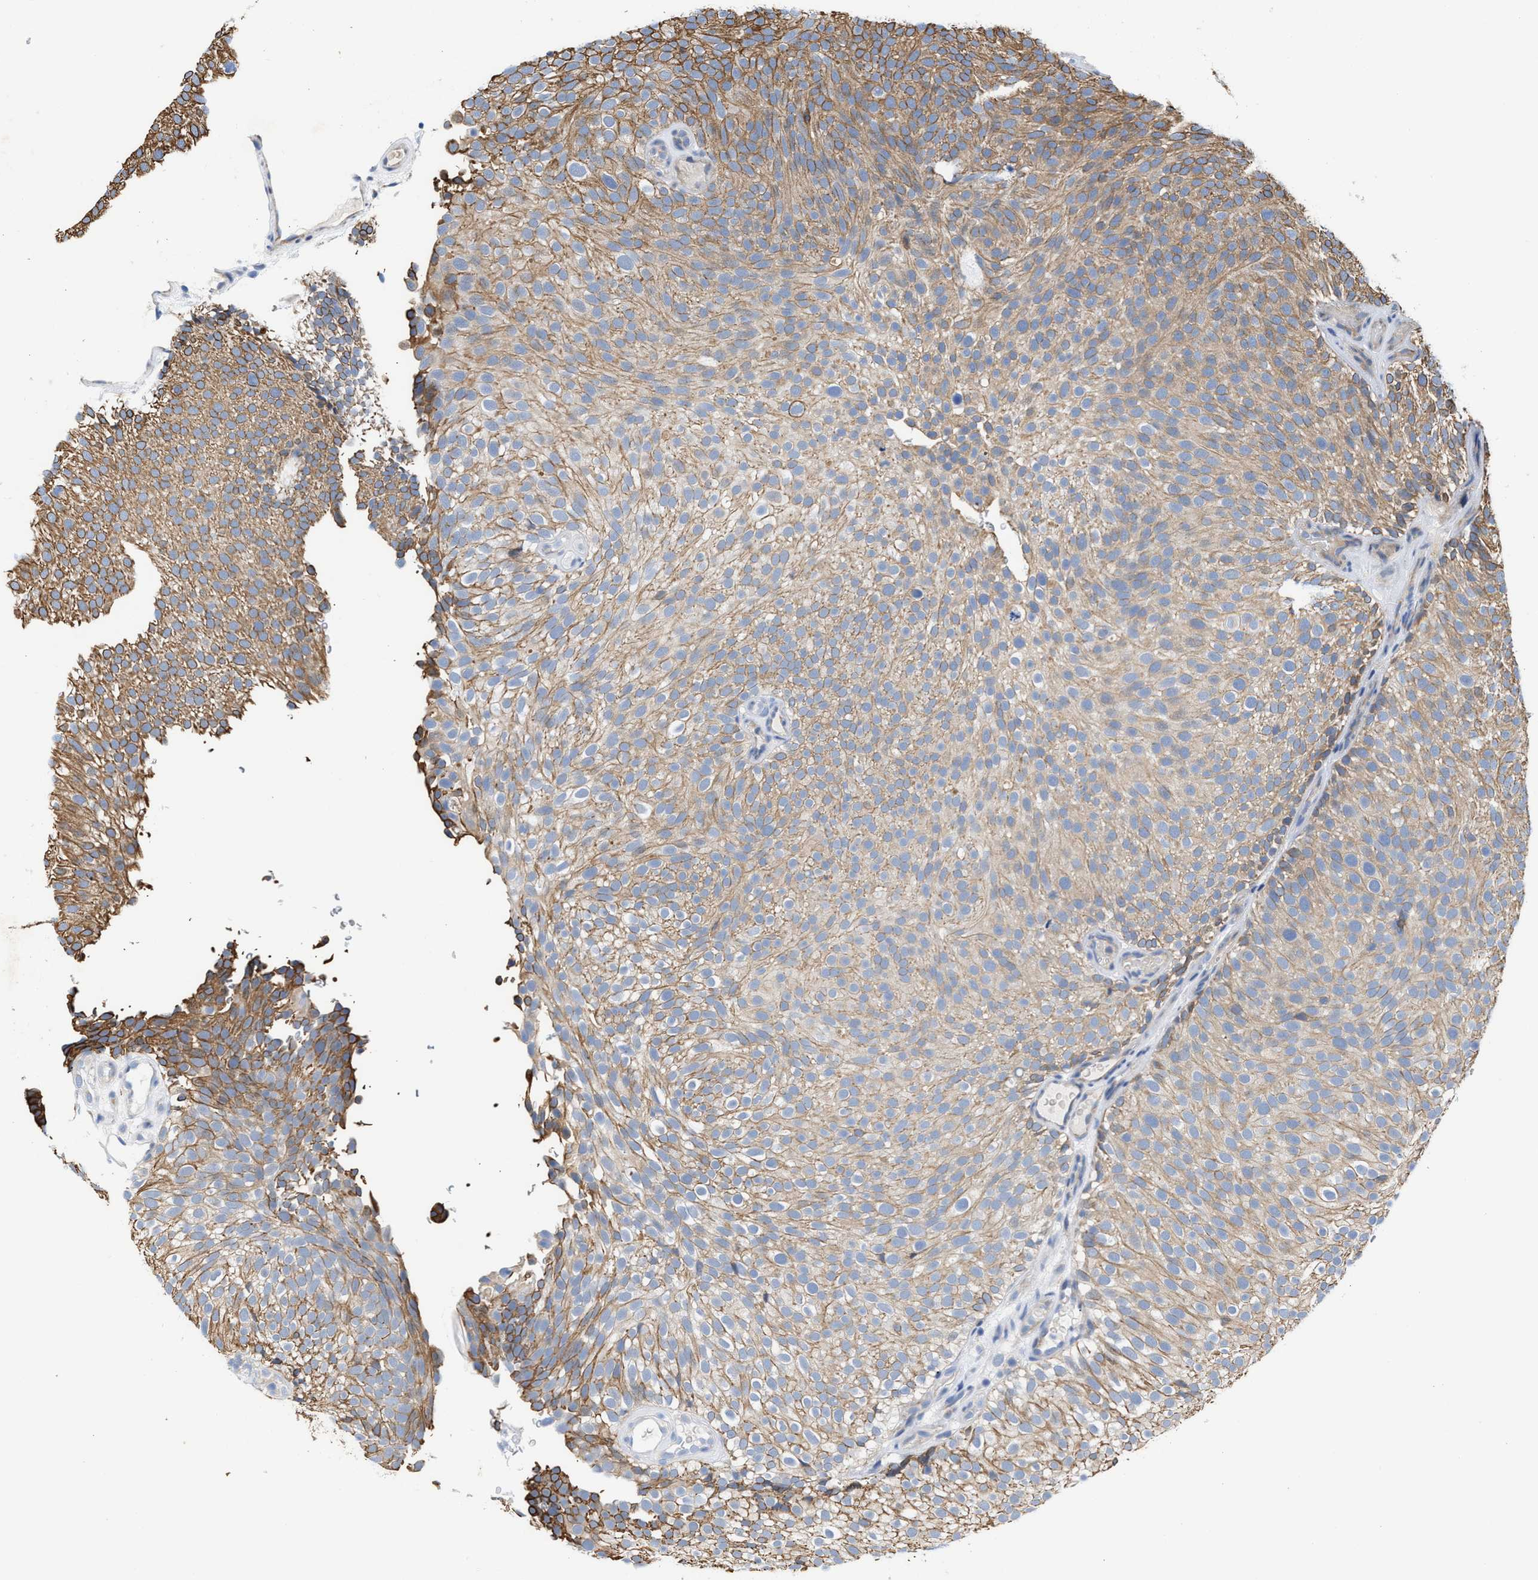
{"staining": {"intensity": "moderate", "quantity": ">75%", "location": "cytoplasmic/membranous"}, "tissue": "urothelial cancer", "cell_type": "Tumor cells", "image_type": "cancer", "snomed": [{"axis": "morphology", "description": "Urothelial carcinoma, Low grade"}, {"axis": "topography", "description": "Urinary bladder"}], "caption": "Protein staining of low-grade urothelial carcinoma tissue shows moderate cytoplasmic/membranous staining in approximately >75% of tumor cells.", "gene": "JAG1", "patient": {"sex": "male", "age": 78}}